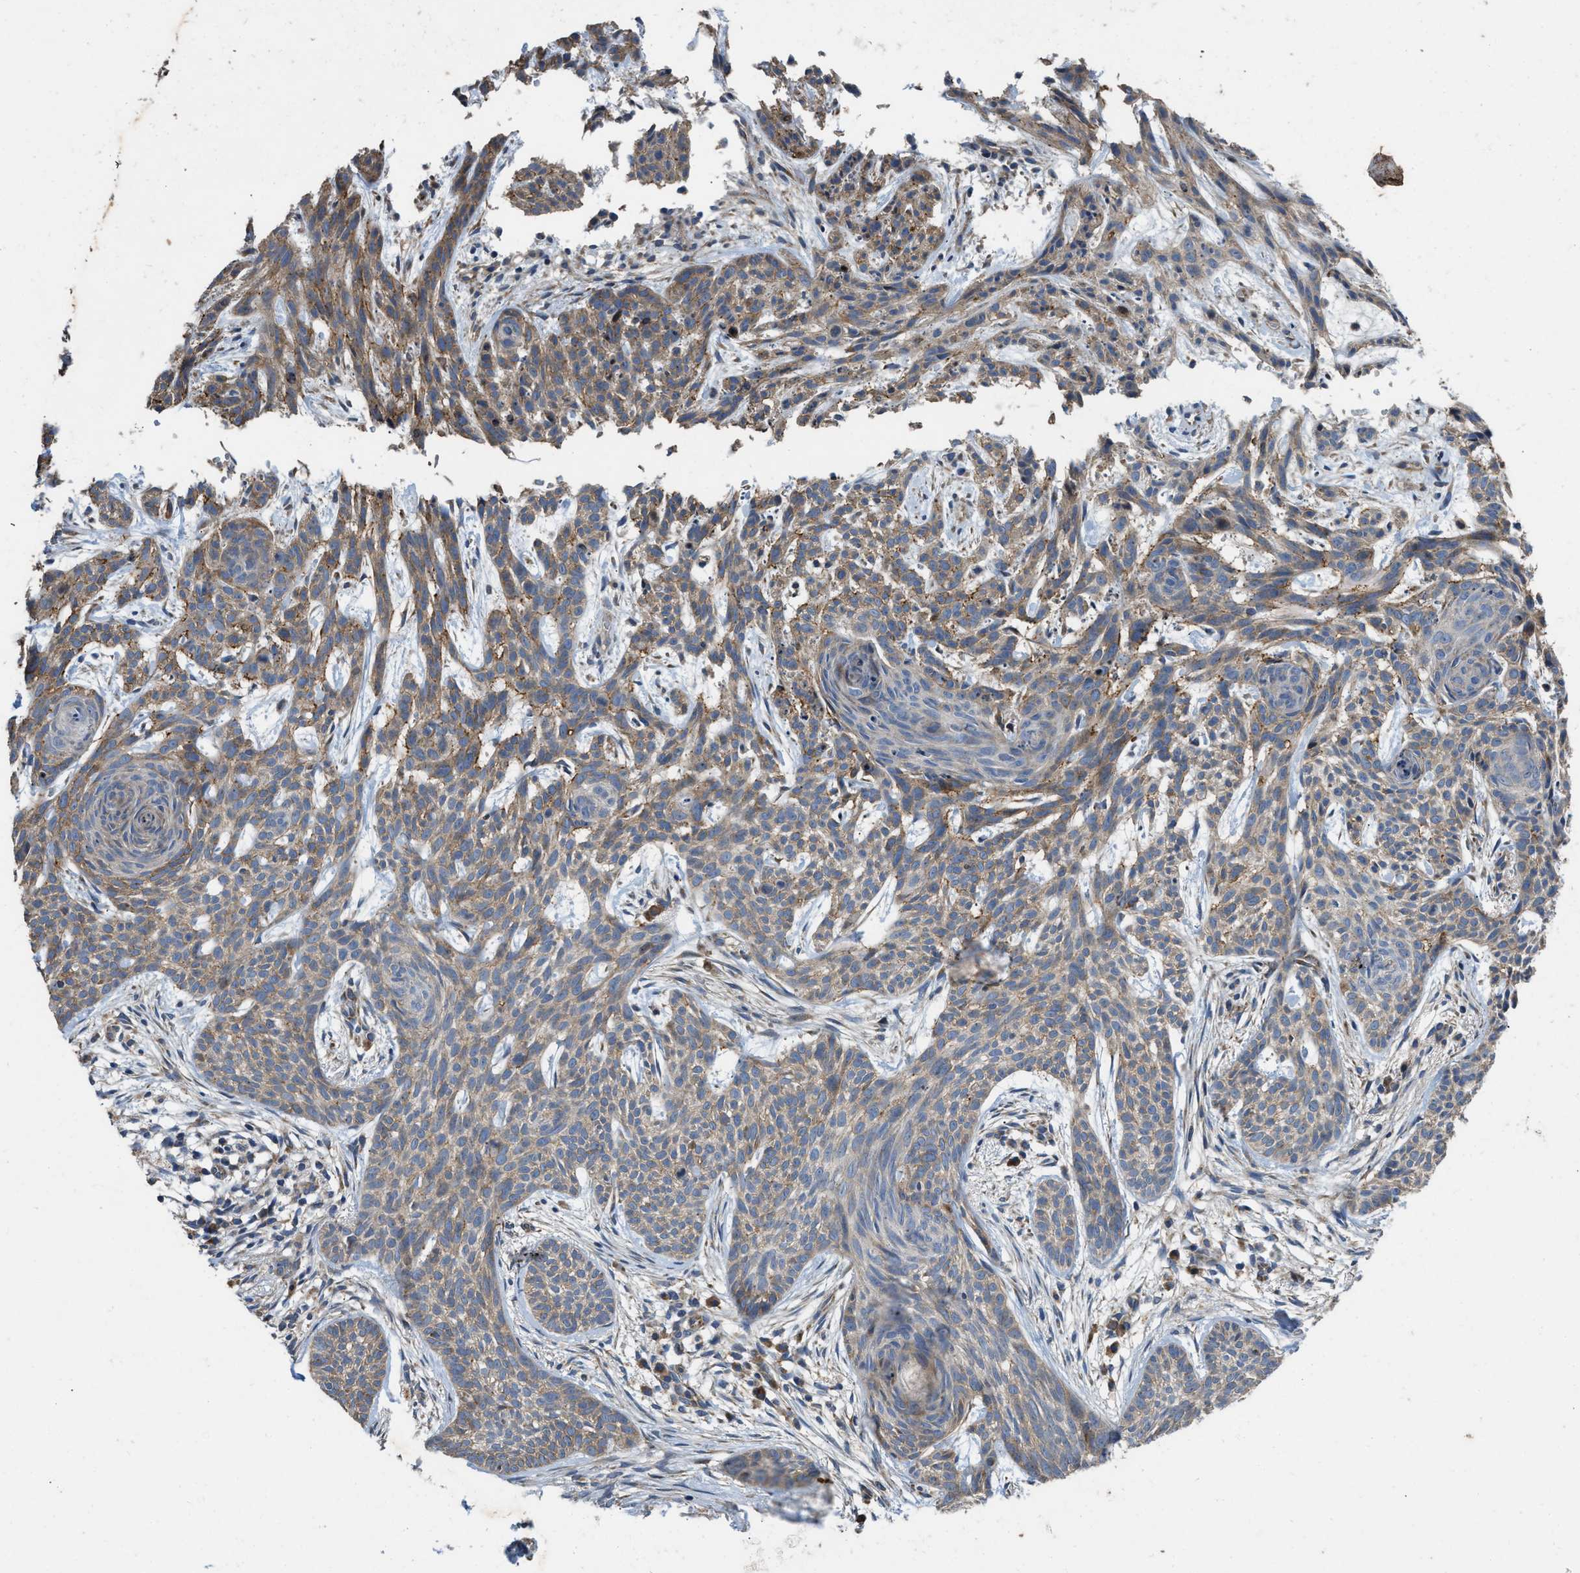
{"staining": {"intensity": "moderate", "quantity": ">75%", "location": "cytoplasmic/membranous"}, "tissue": "skin cancer", "cell_type": "Tumor cells", "image_type": "cancer", "snomed": [{"axis": "morphology", "description": "Basal cell carcinoma"}, {"axis": "topography", "description": "Skin"}], "caption": "Protein staining of basal cell carcinoma (skin) tissue shows moderate cytoplasmic/membranous staining in about >75% of tumor cells. (DAB (3,3'-diaminobenzidine) IHC, brown staining for protein, blue staining for nuclei).", "gene": "TMEM150A", "patient": {"sex": "female", "age": 59}}